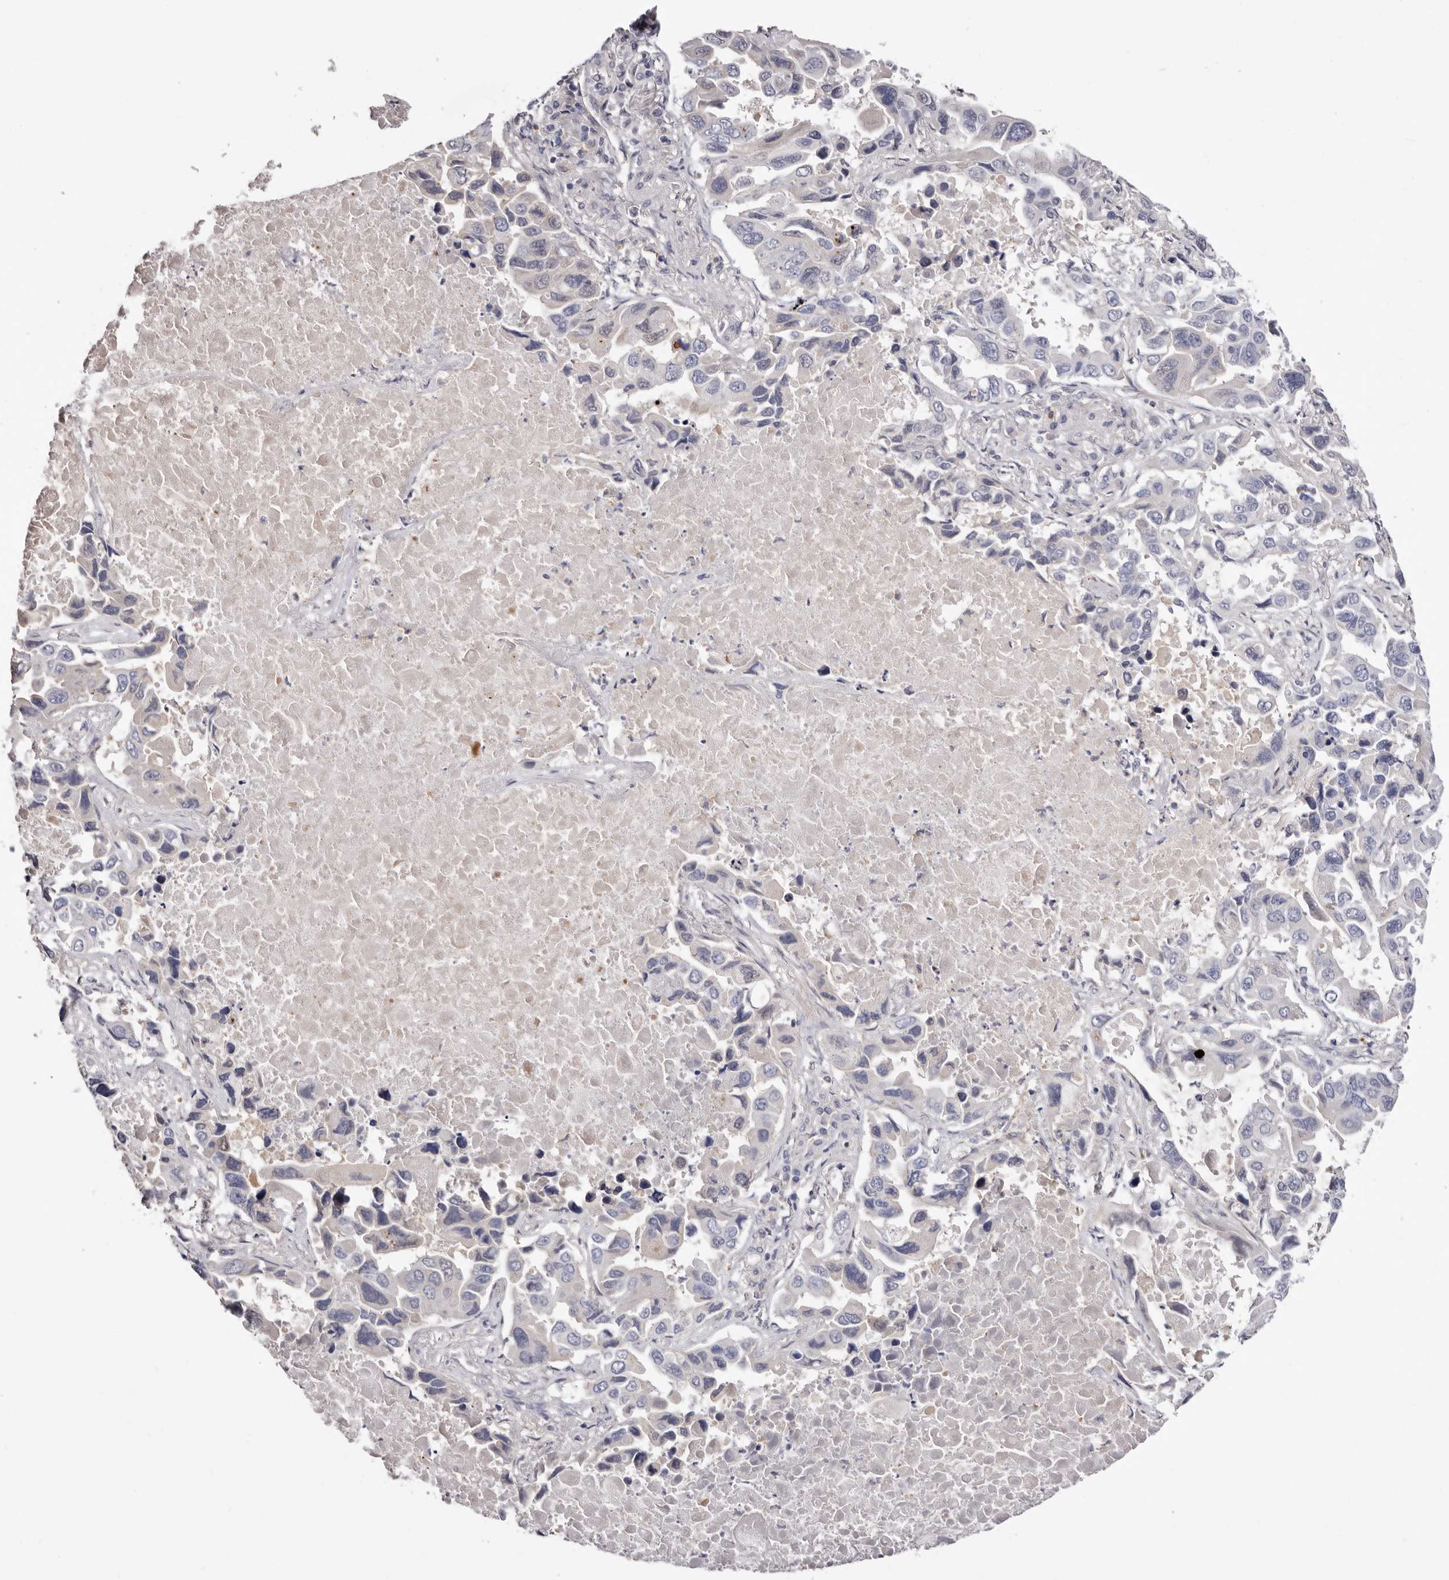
{"staining": {"intensity": "negative", "quantity": "none", "location": "none"}, "tissue": "lung cancer", "cell_type": "Tumor cells", "image_type": "cancer", "snomed": [{"axis": "morphology", "description": "Adenocarcinoma, NOS"}, {"axis": "topography", "description": "Lung"}], "caption": "DAB (3,3'-diaminobenzidine) immunohistochemical staining of adenocarcinoma (lung) demonstrates no significant positivity in tumor cells.", "gene": "LMLN", "patient": {"sex": "male", "age": 64}}